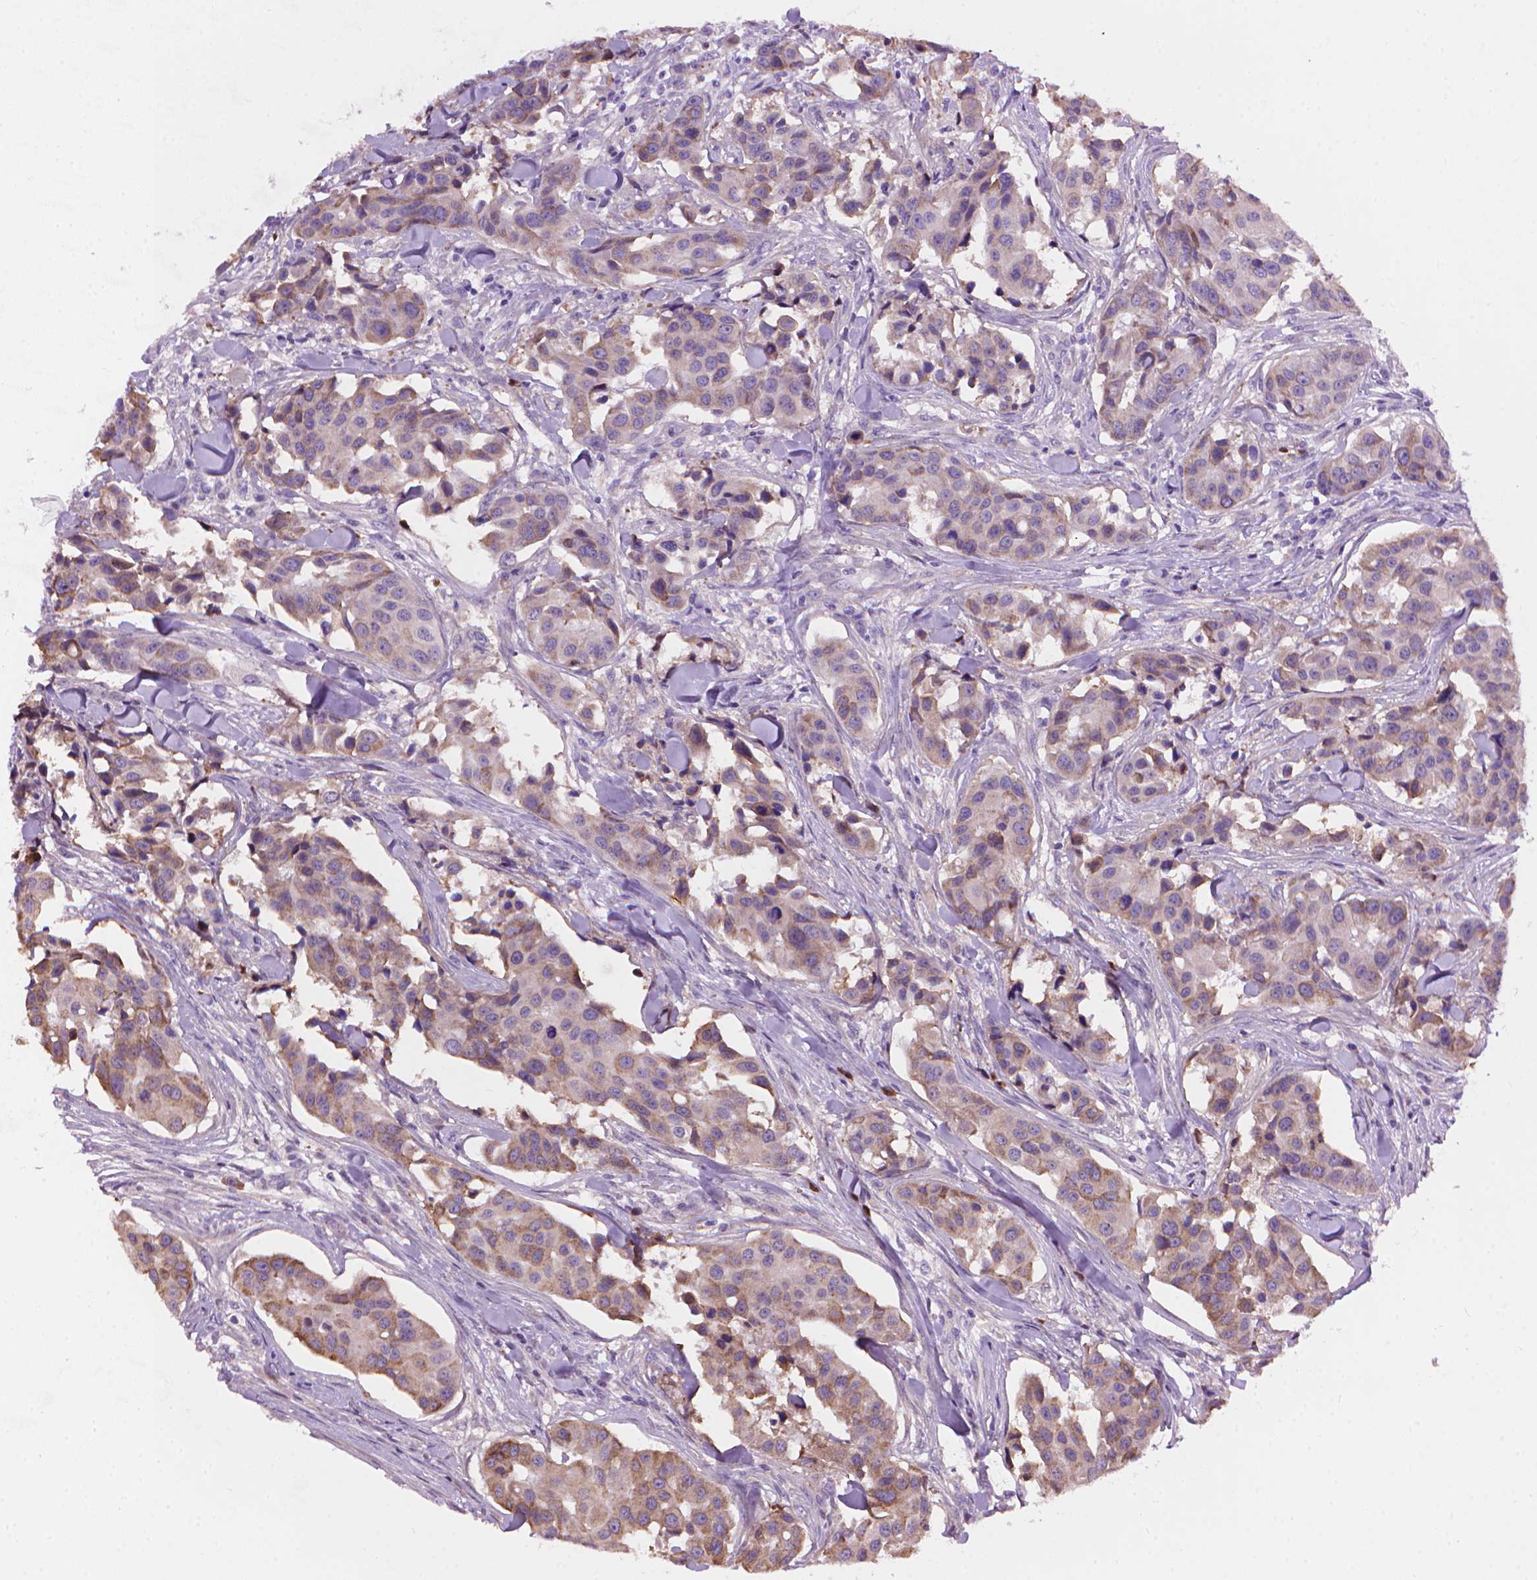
{"staining": {"intensity": "weak", "quantity": "25%-75%", "location": "cytoplasmic/membranous"}, "tissue": "head and neck cancer", "cell_type": "Tumor cells", "image_type": "cancer", "snomed": [{"axis": "morphology", "description": "Adenocarcinoma, NOS"}, {"axis": "topography", "description": "Head-Neck"}], "caption": "Protein expression analysis of human head and neck cancer reveals weak cytoplasmic/membranous expression in approximately 25%-75% of tumor cells. The staining was performed using DAB (3,3'-diaminobenzidine), with brown indicating positive protein expression. Nuclei are stained blue with hematoxylin.", "gene": "AMMECR1", "patient": {"sex": "male", "age": 76}}